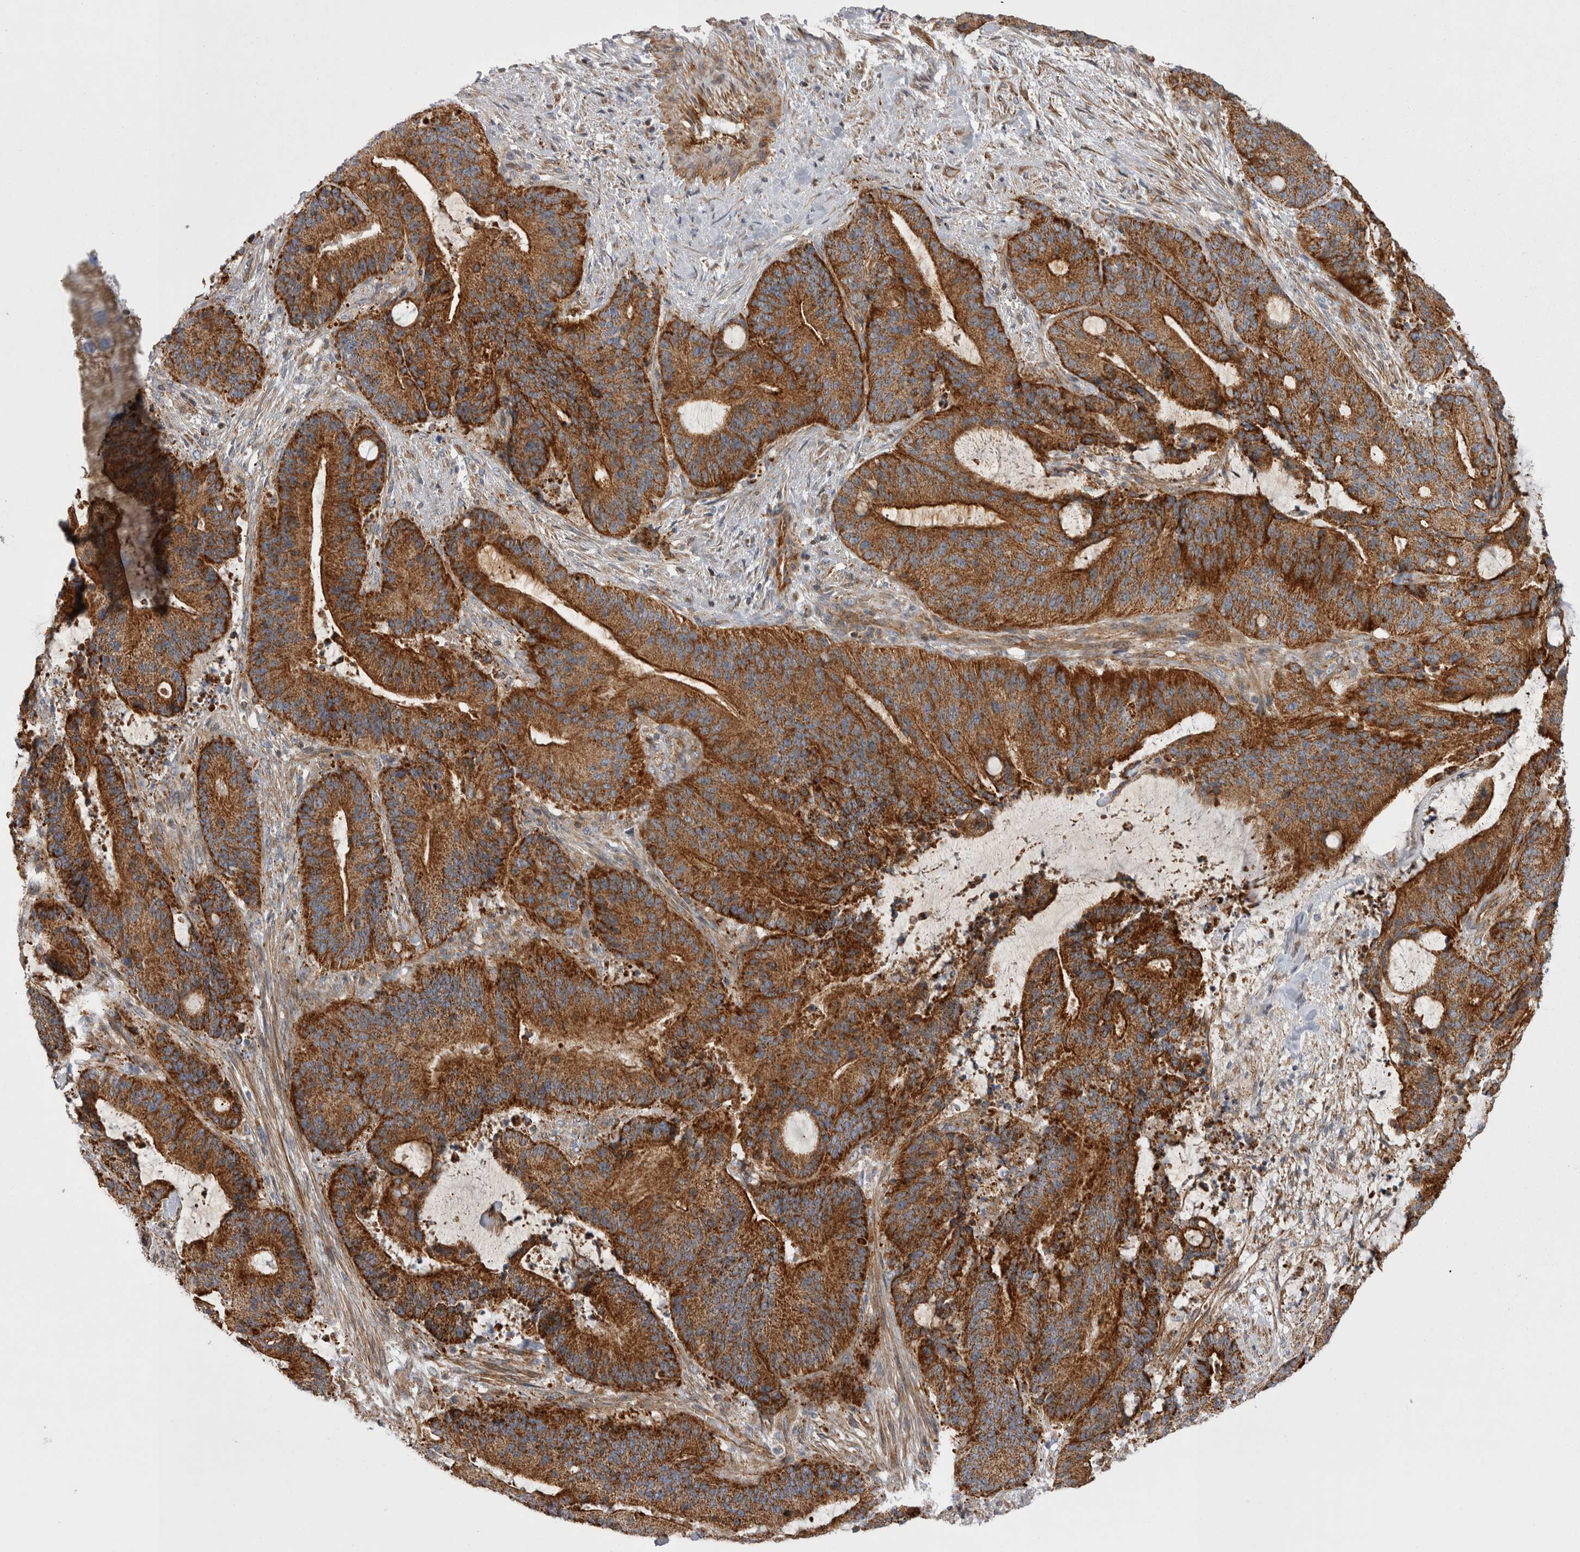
{"staining": {"intensity": "strong", "quantity": ">75%", "location": "cytoplasmic/membranous"}, "tissue": "liver cancer", "cell_type": "Tumor cells", "image_type": "cancer", "snomed": [{"axis": "morphology", "description": "Normal tissue, NOS"}, {"axis": "morphology", "description": "Cholangiocarcinoma"}, {"axis": "topography", "description": "Liver"}, {"axis": "topography", "description": "Peripheral nerve tissue"}], "caption": "A brown stain labels strong cytoplasmic/membranous staining of a protein in cholangiocarcinoma (liver) tumor cells.", "gene": "TSPOAP1", "patient": {"sex": "female", "age": 73}}